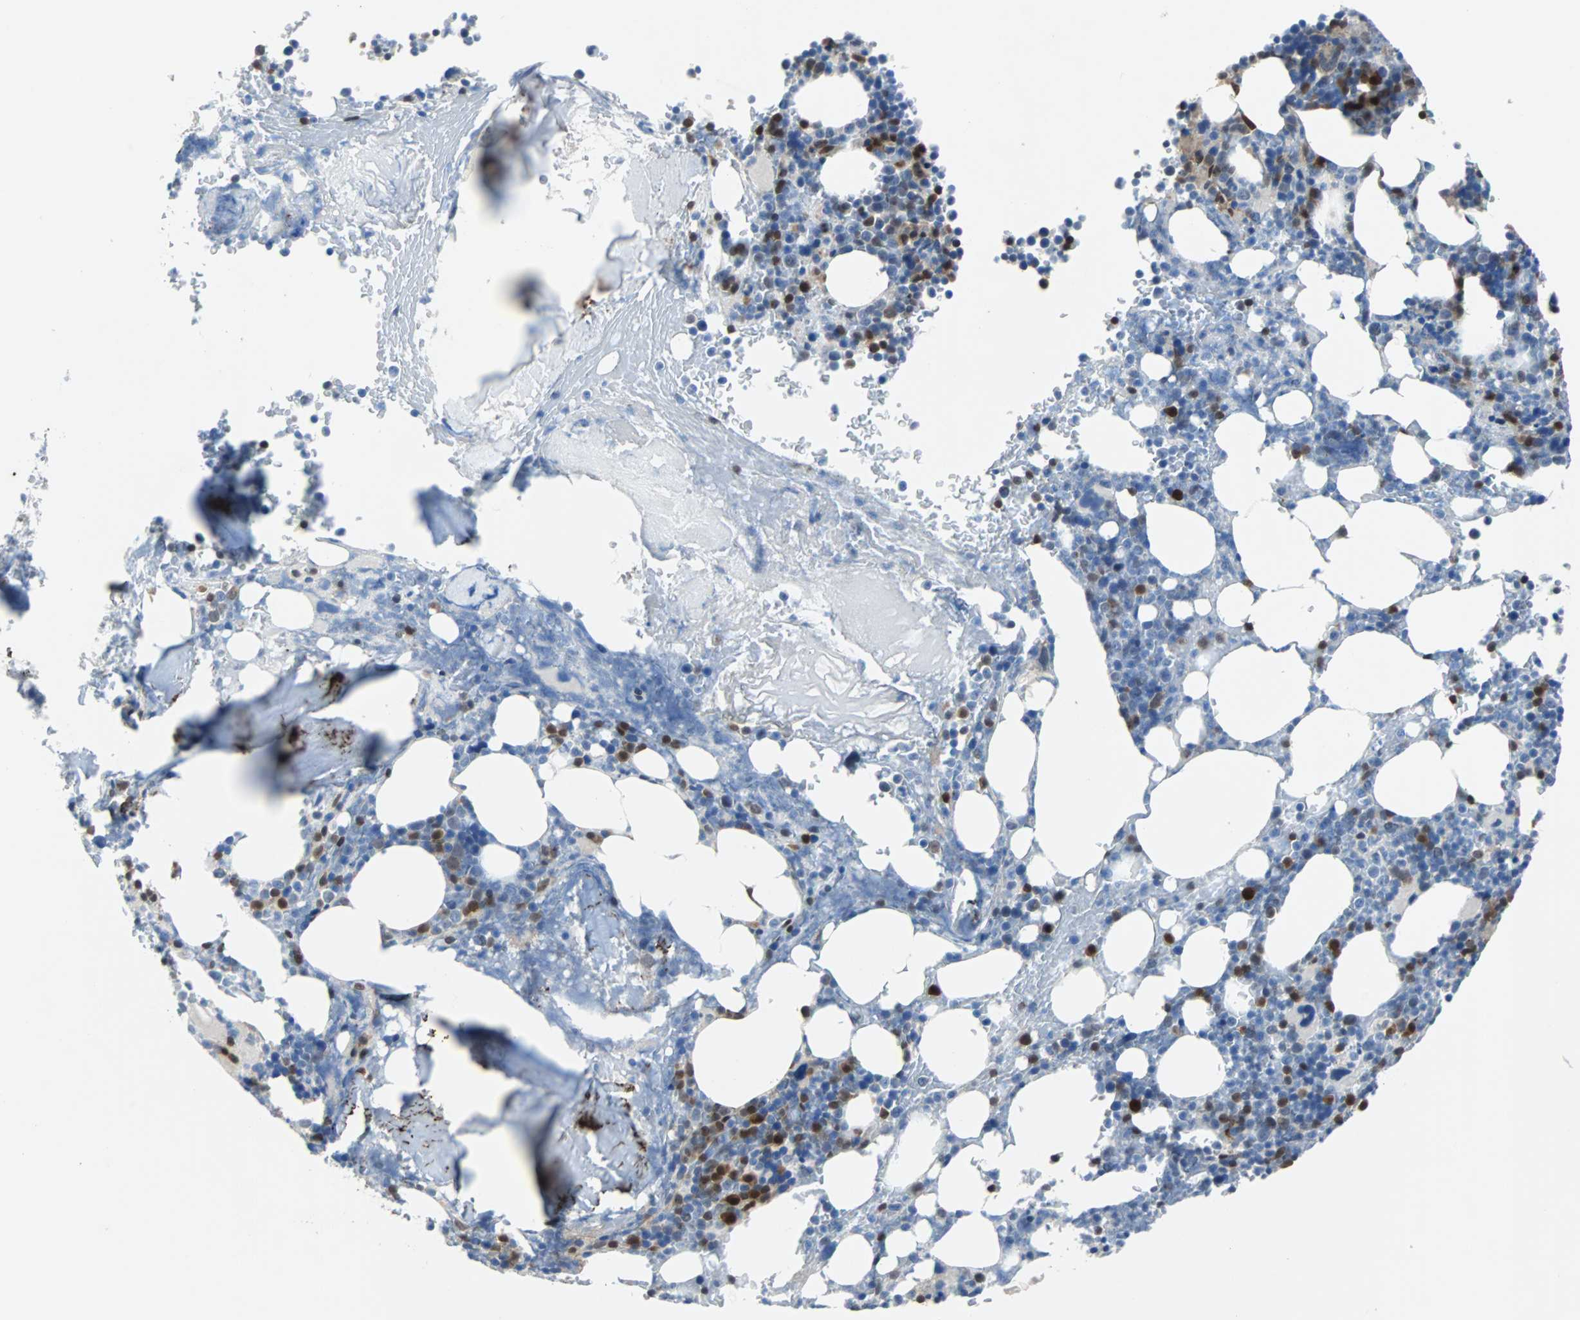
{"staining": {"intensity": "moderate", "quantity": "<25%", "location": "nuclear"}, "tissue": "bone marrow", "cell_type": "Hematopoietic cells", "image_type": "normal", "snomed": [{"axis": "morphology", "description": "Normal tissue, NOS"}, {"axis": "topography", "description": "Bone marrow"}], "caption": "Protein positivity by immunohistochemistry exhibits moderate nuclear expression in about <25% of hematopoietic cells in benign bone marrow.", "gene": "MAP2K6", "patient": {"sex": "female", "age": 66}}